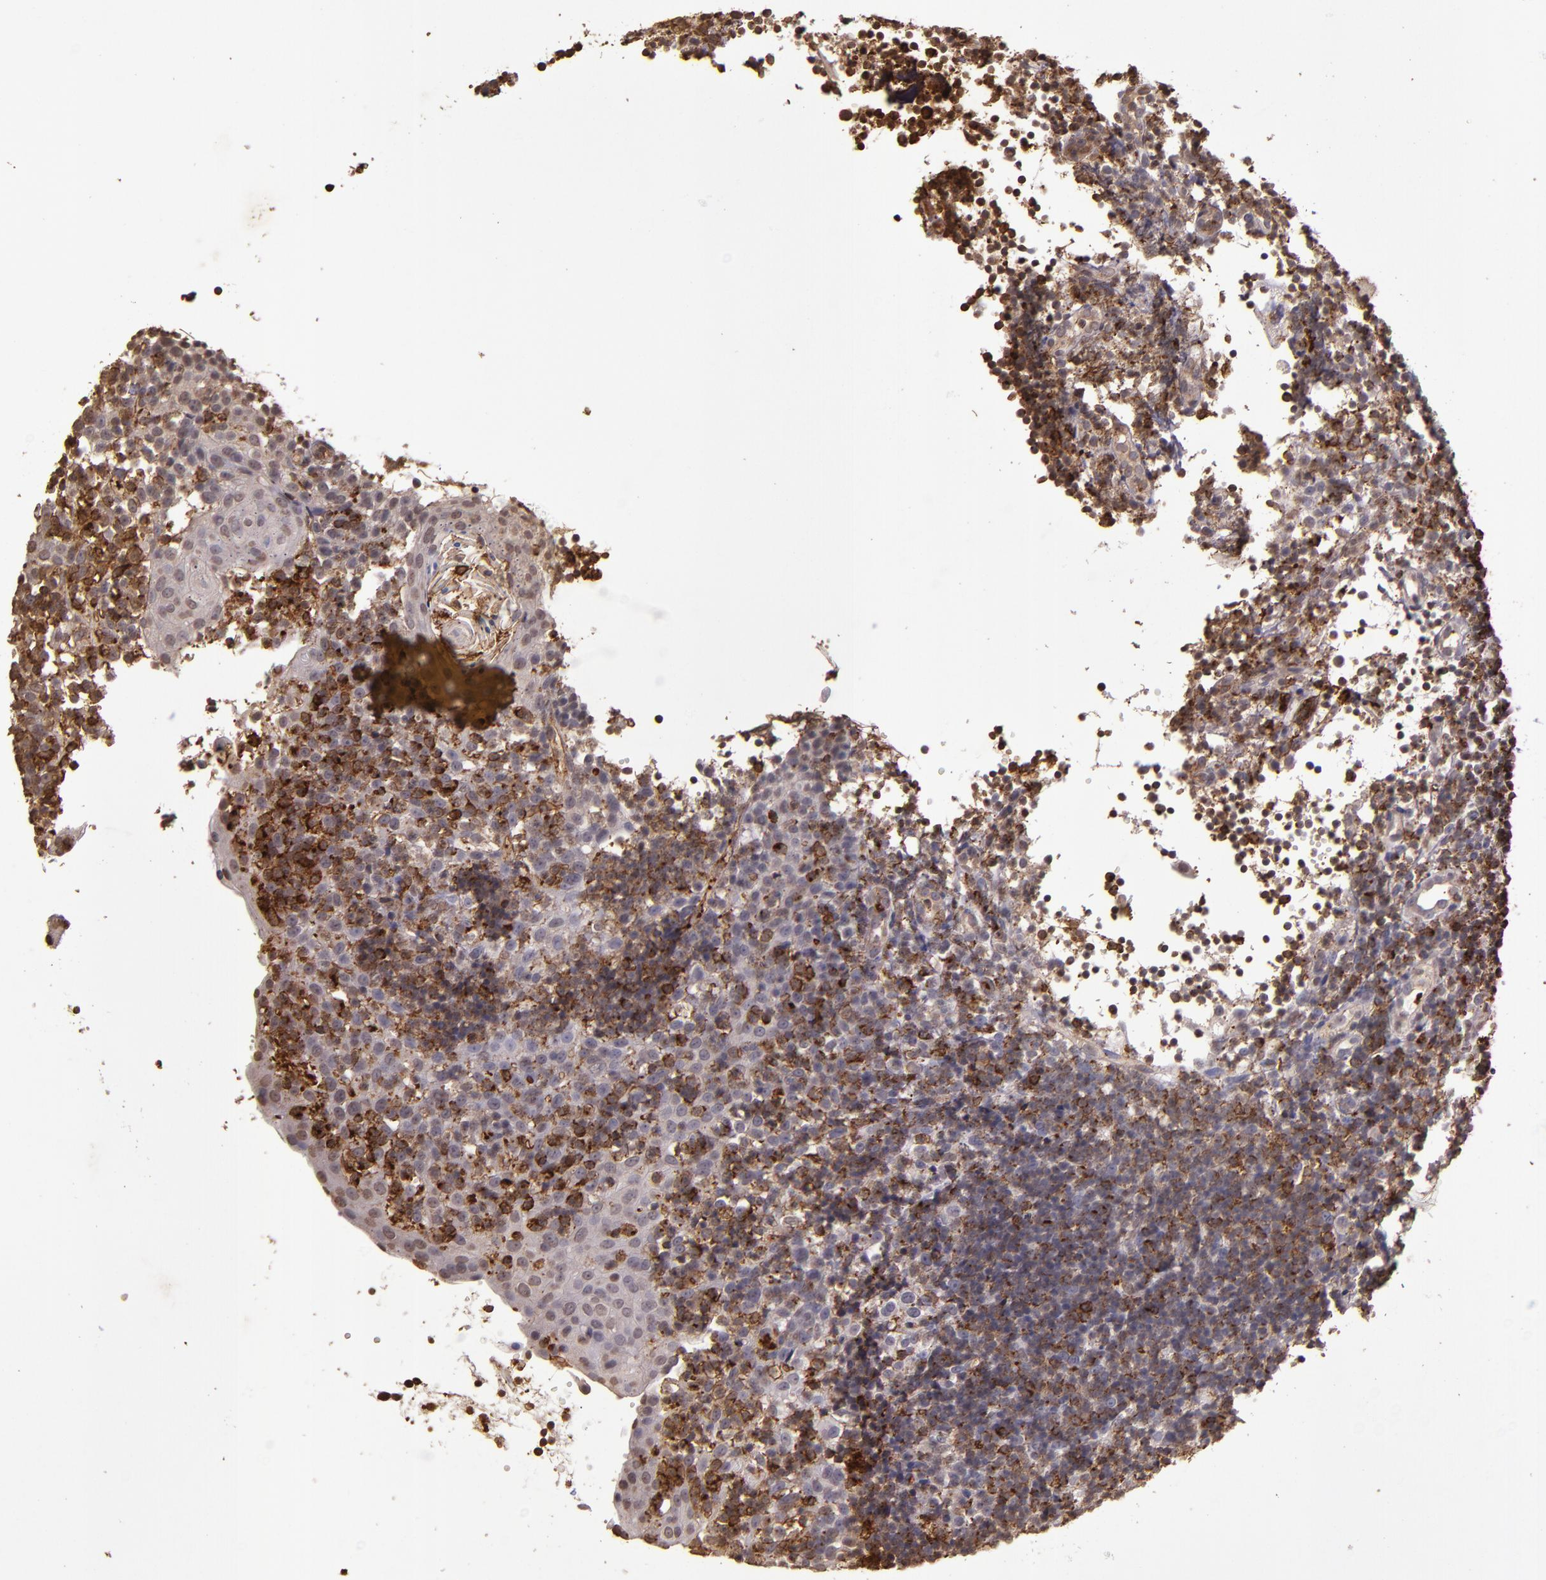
{"staining": {"intensity": "moderate", "quantity": "25%-75%", "location": "cytoplasmic/membranous"}, "tissue": "tonsil", "cell_type": "Germinal center cells", "image_type": "normal", "snomed": [{"axis": "morphology", "description": "Normal tissue, NOS"}, {"axis": "topography", "description": "Tonsil"}], "caption": "Tonsil stained with DAB (3,3'-diaminobenzidine) immunohistochemistry exhibits medium levels of moderate cytoplasmic/membranous staining in about 25%-75% of germinal center cells.", "gene": "SLC2A3", "patient": {"sex": "female", "age": 40}}